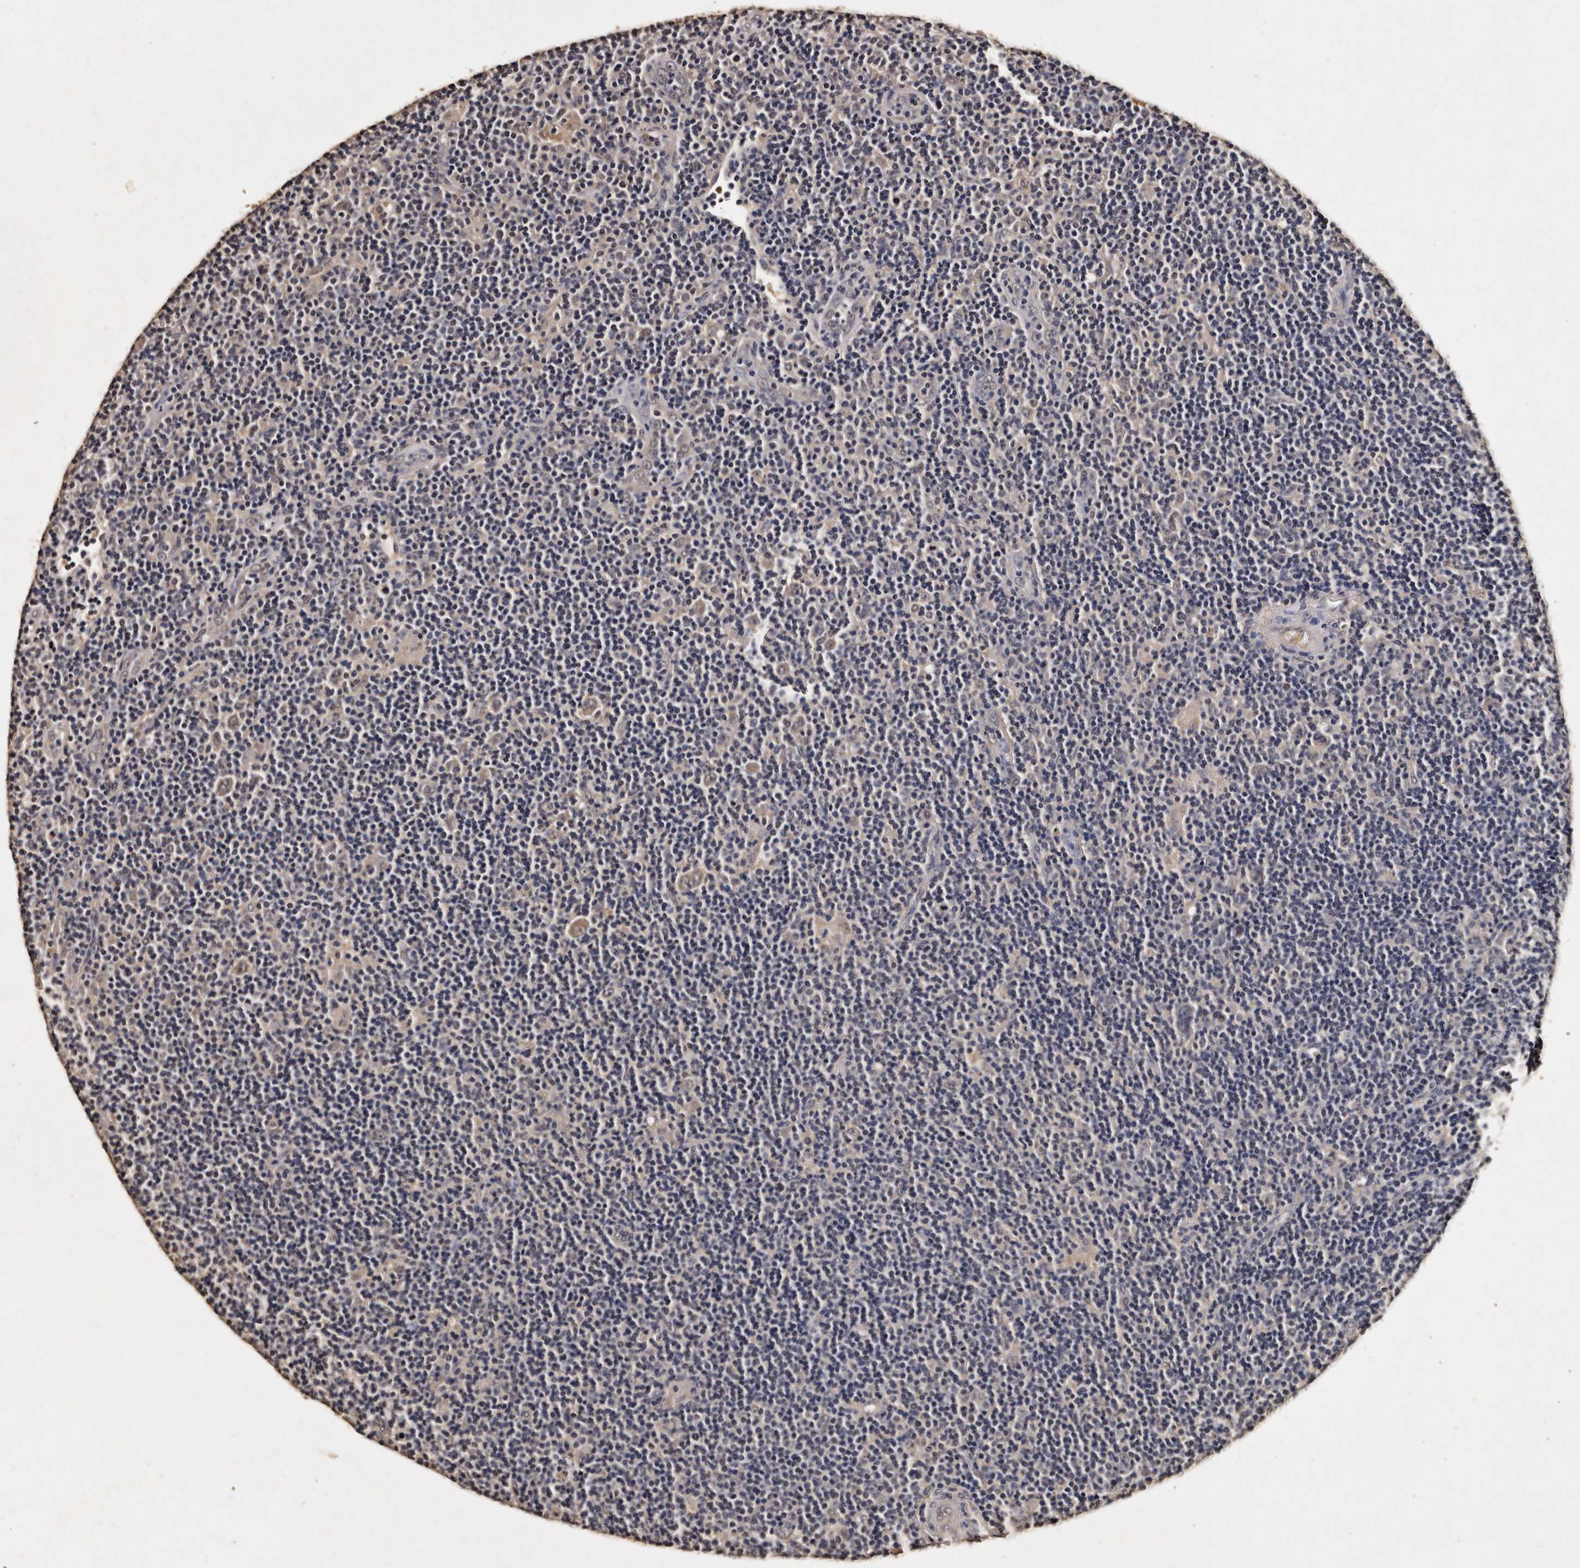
{"staining": {"intensity": "weak", "quantity": "<25%", "location": "cytoplasmic/membranous"}, "tissue": "lymphoma", "cell_type": "Tumor cells", "image_type": "cancer", "snomed": [{"axis": "morphology", "description": "Hodgkin's disease, NOS"}, {"axis": "topography", "description": "Lymph node"}], "caption": "Human Hodgkin's disease stained for a protein using immunohistochemistry (IHC) shows no positivity in tumor cells.", "gene": "PARS2", "patient": {"sex": "female", "age": 57}}